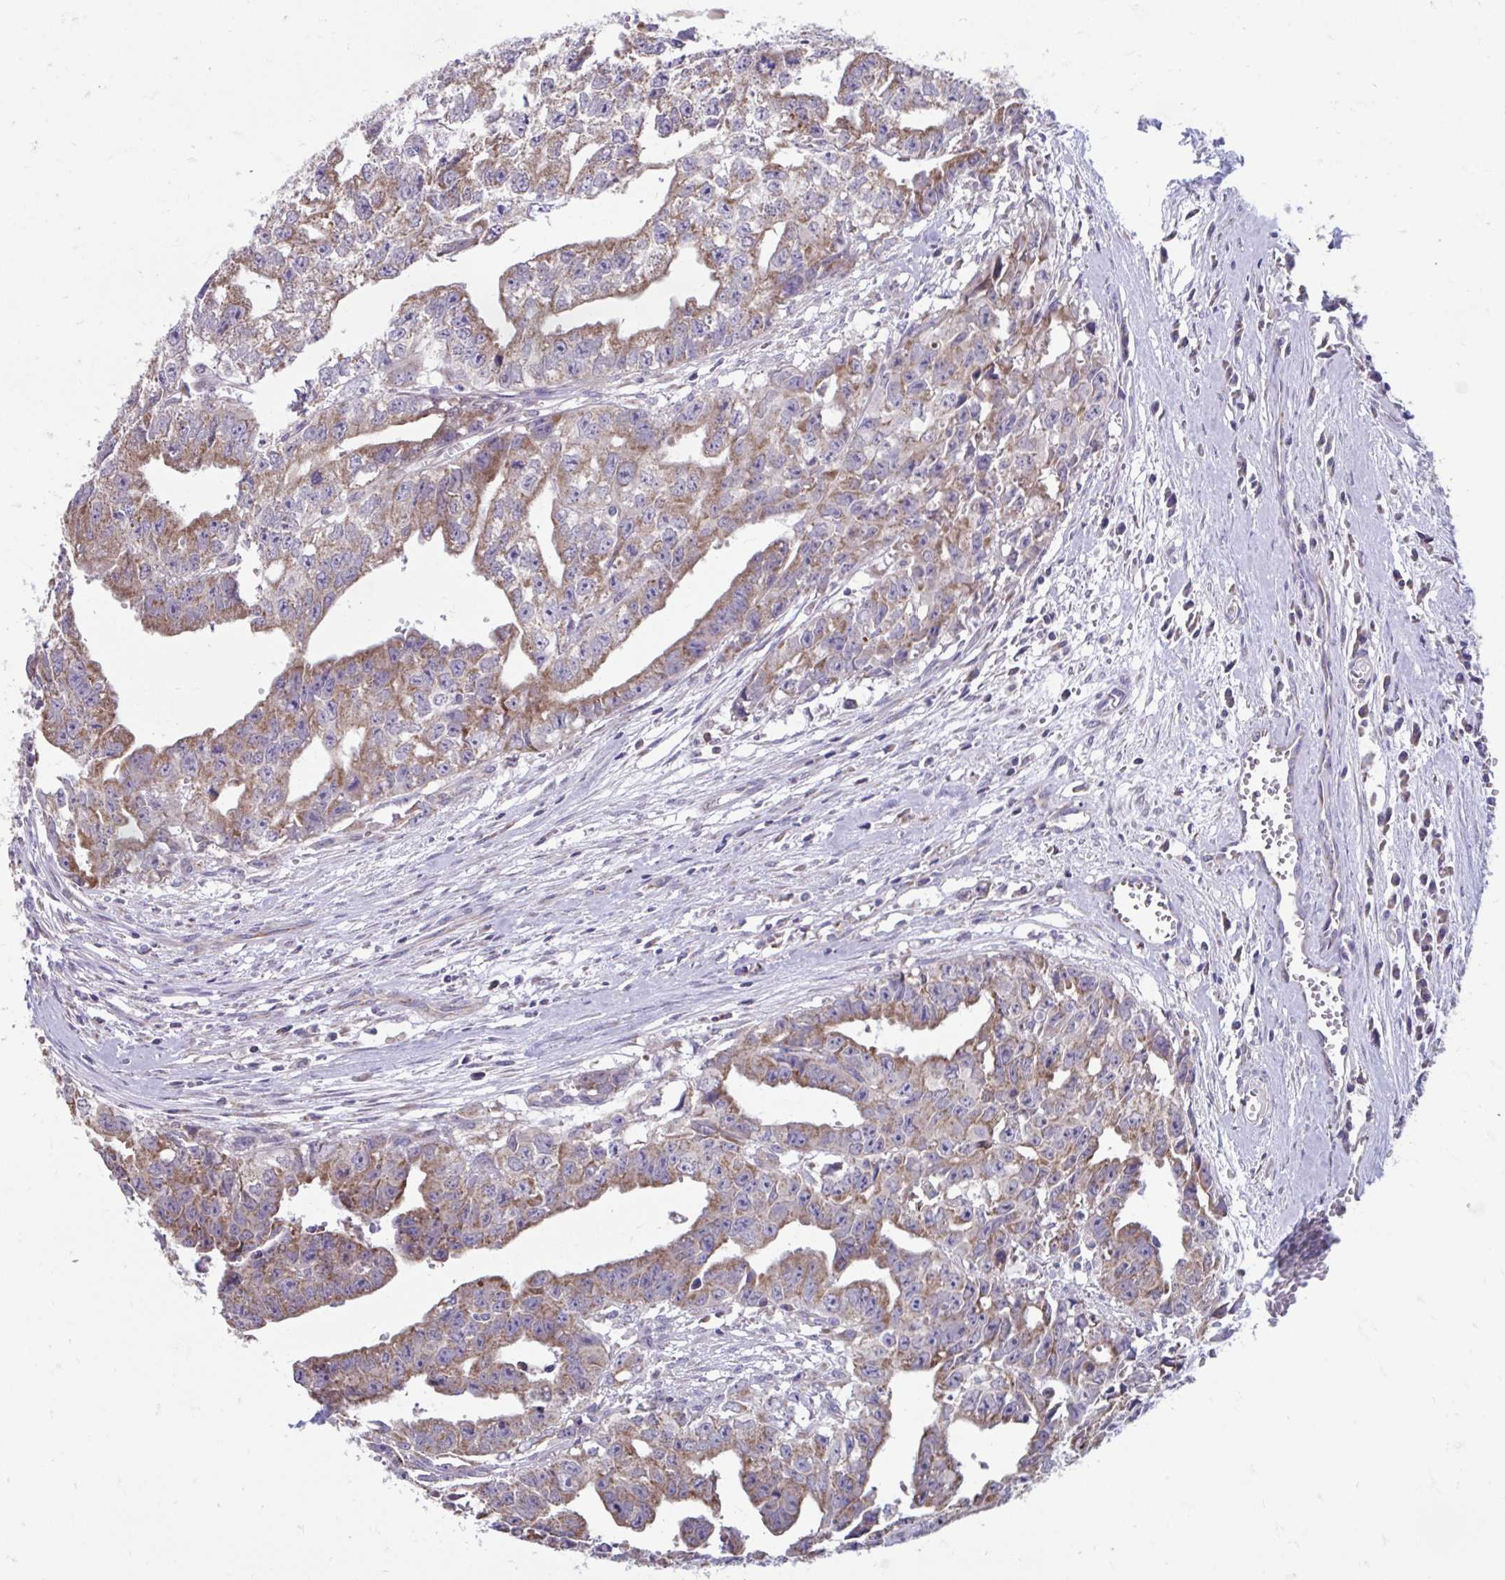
{"staining": {"intensity": "moderate", "quantity": ">75%", "location": "cytoplasmic/membranous"}, "tissue": "testis cancer", "cell_type": "Tumor cells", "image_type": "cancer", "snomed": [{"axis": "morphology", "description": "Carcinoma, Embryonal, NOS"}, {"axis": "morphology", "description": "Teratoma, malignant, NOS"}, {"axis": "topography", "description": "Testis"}], "caption": "Moderate cytoplasmic/membranous positivity is appreciated in approximately >75% of tumor cells in testis cancer (teratoma (malignant)).", "gene": "LINGO4", "patient": {"sex": "male", "age": 24}}